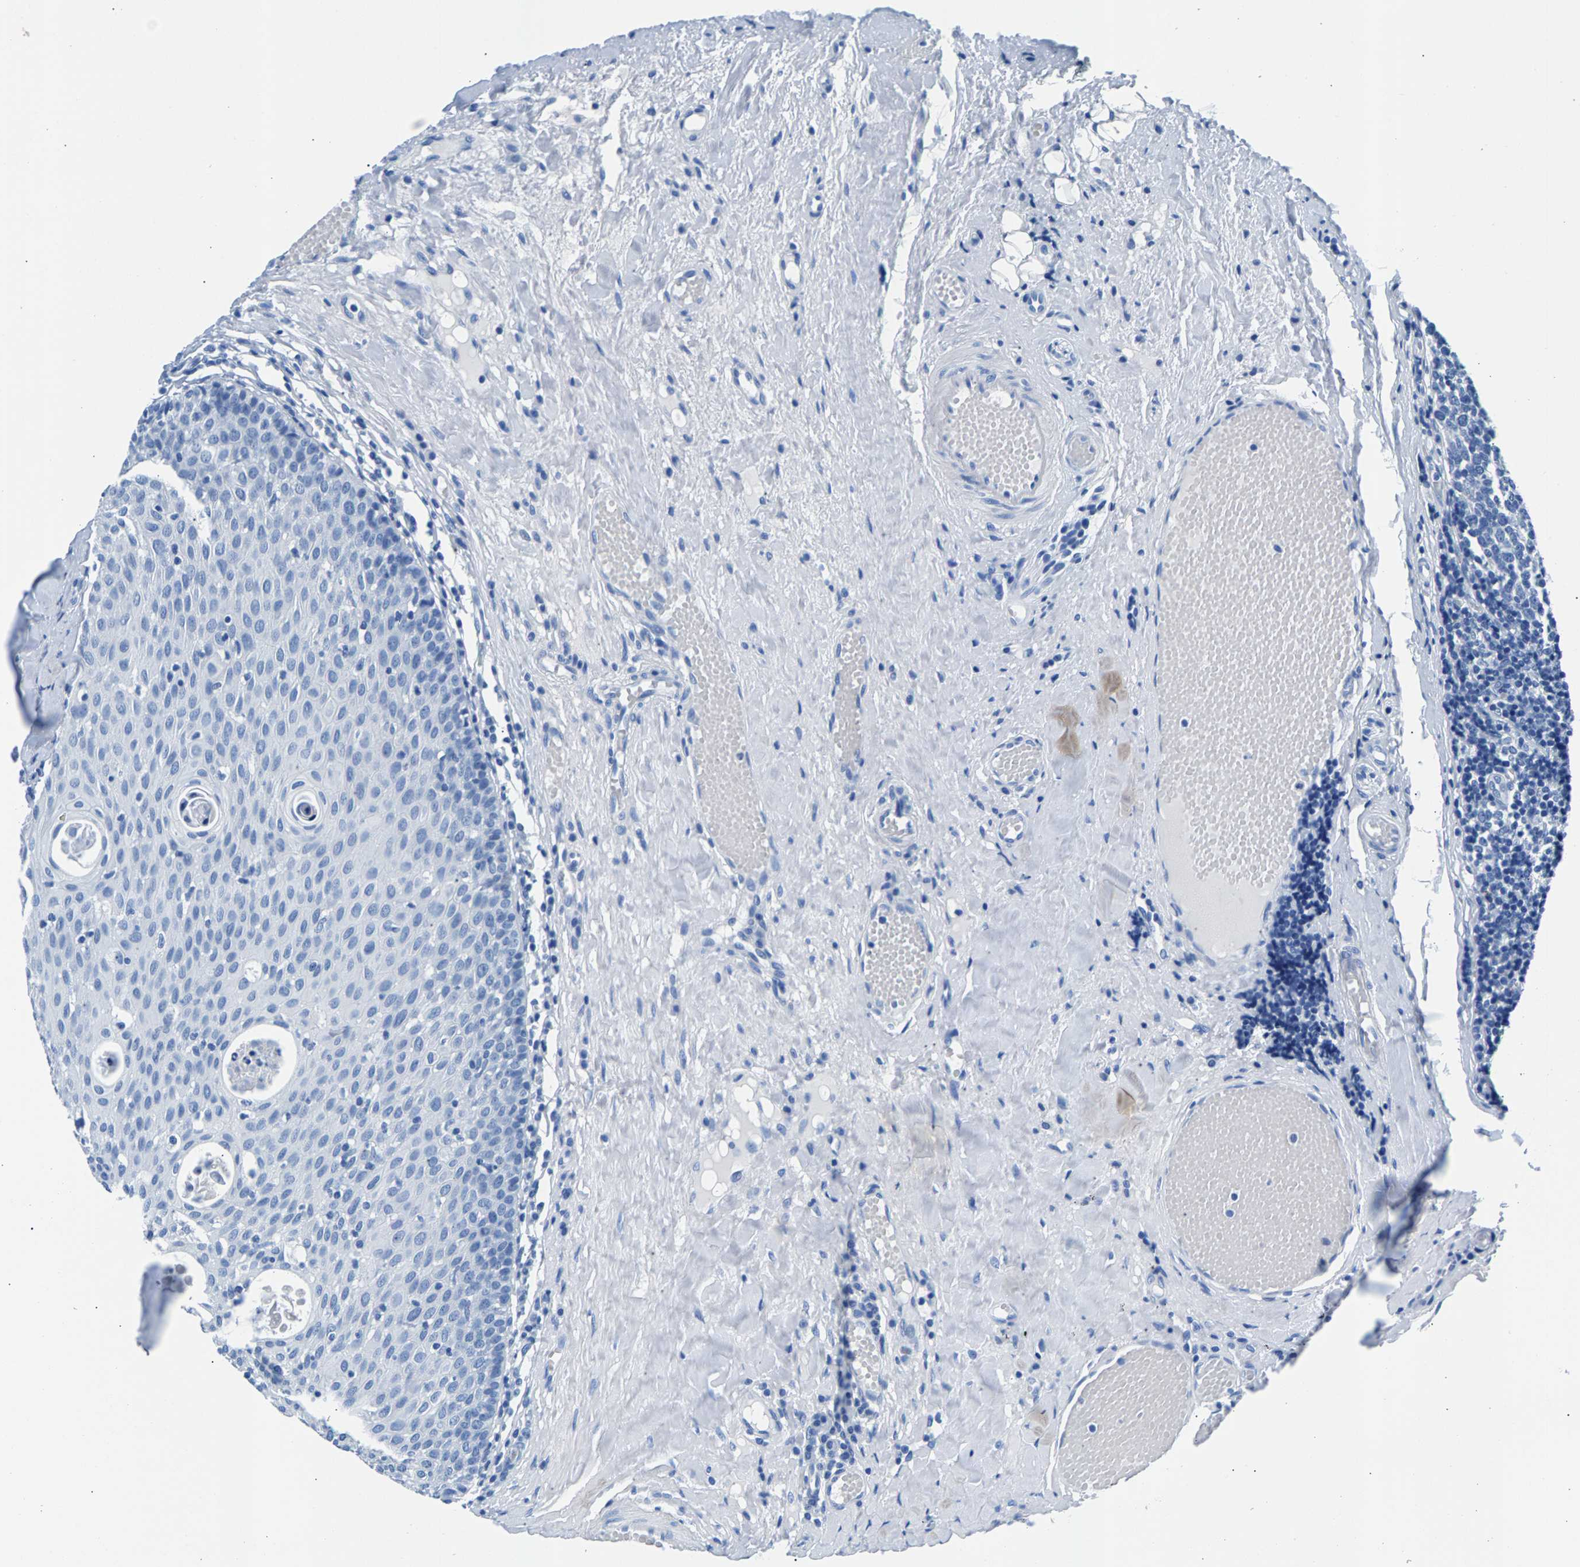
{"staining": {"intensity": "negative", "quantity": "none", "location": "none"}, "tissue": "tonsil", "cell_type": "Germinal center cells", "image_type": "normal", "snomed": [{"axis": "morphology", "description": "Normal tissue, NOS"}, {"axis": "topography", "description": "Tonsil"}], "caption": "Immunohistochemistry micrograph of normal tonsil: human tonsil stained with DAB (3,3'-diaminobenzidine) shows no significant protein expression in germinal center cells. (DAB (3,3'-diaminobenzidine) immunohistochemistry, high magnification).", "gene": "CPS1", "patient": {"sex": "female", "age": 19}}